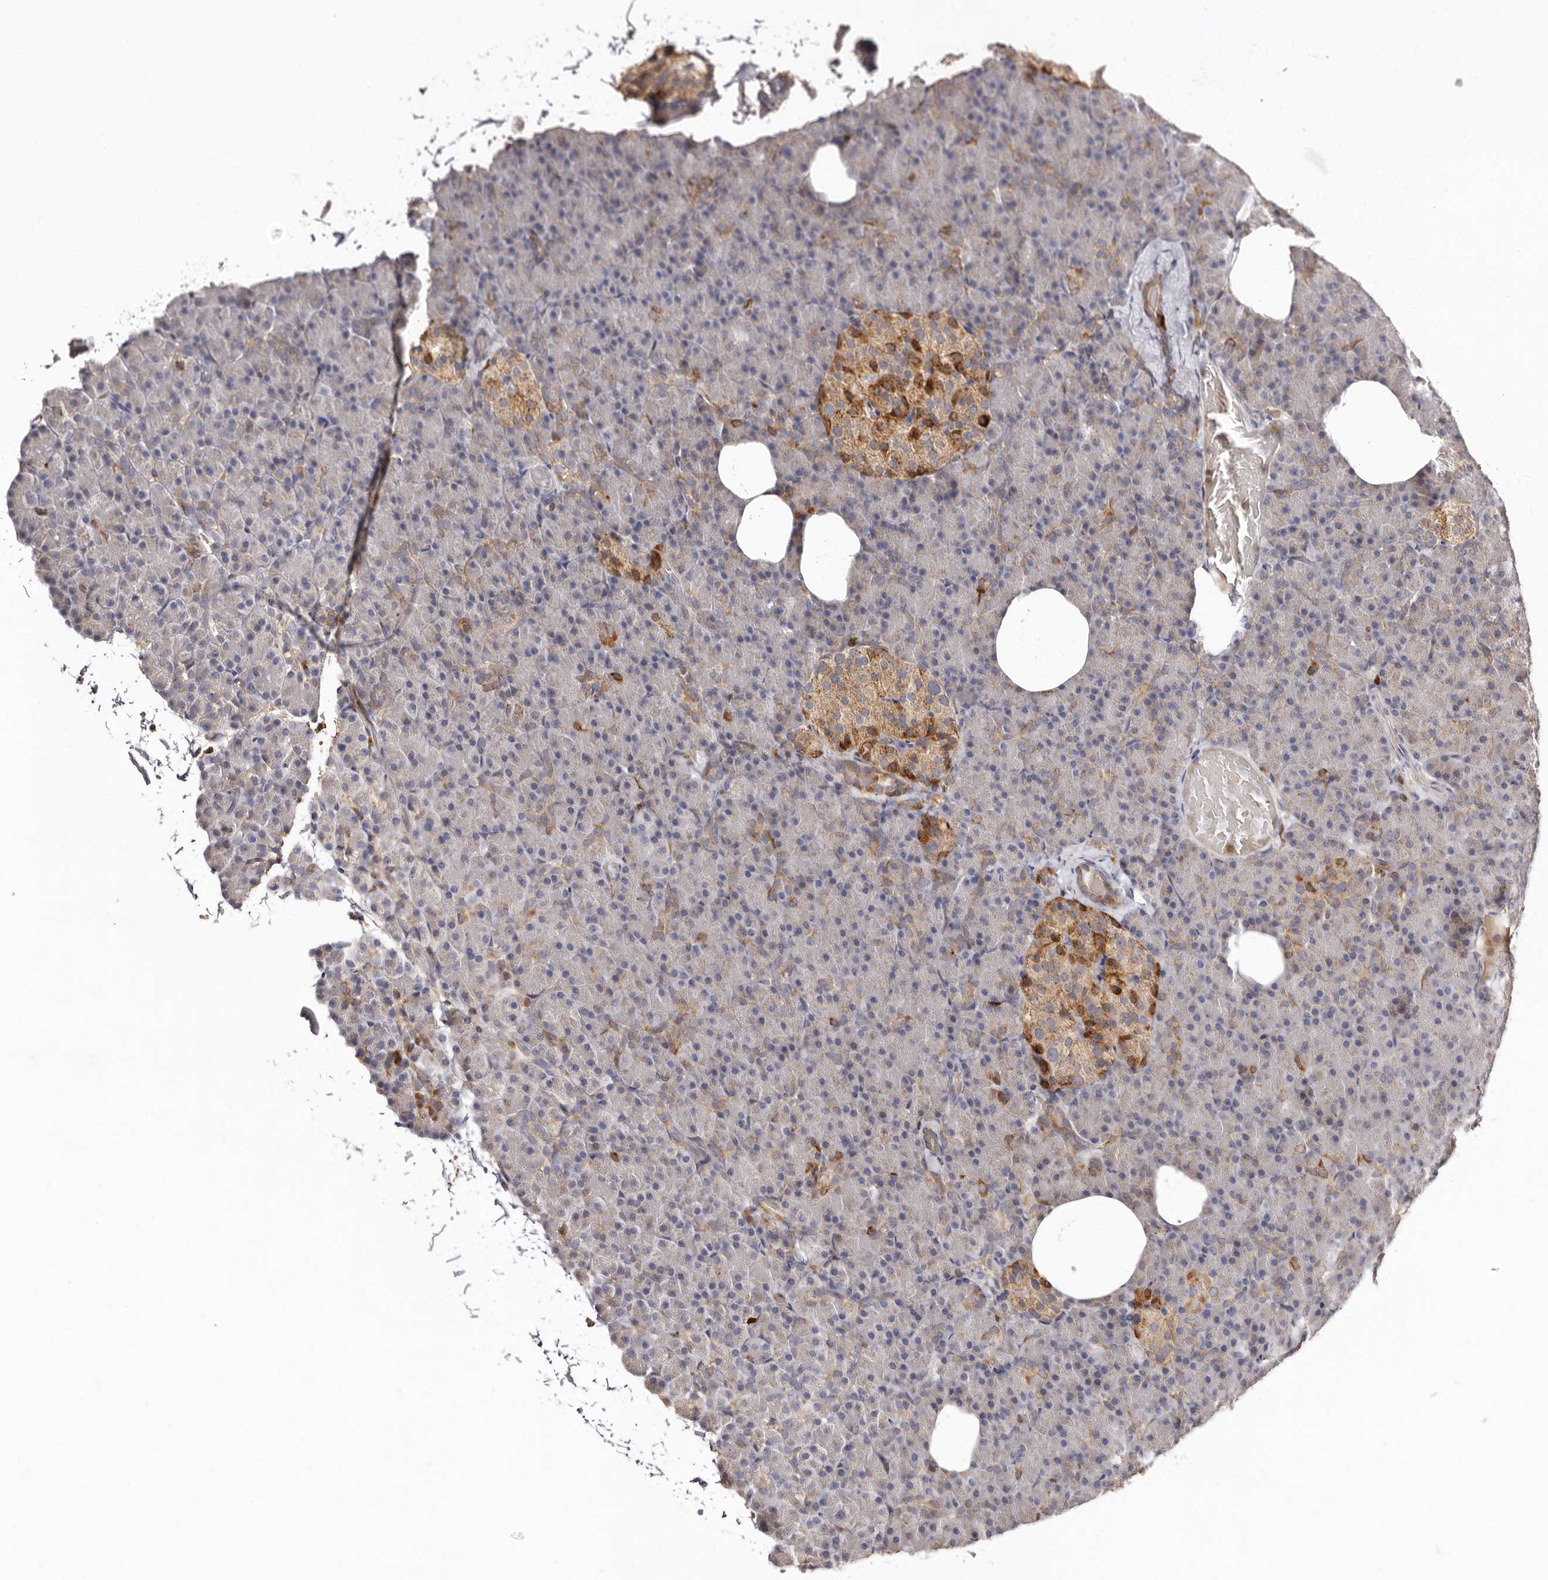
{"staining": {"intensity": "moderate", "quantity": "<25%", "location": "cytoplasmic/membranous"}, "tissue": "pancreas", "cell_type": "Exocrine glandular cells", "image_type": "normal", "snomed": [{"axis": "morphology", "description": "Normal tissue, NOS"}, {"axis": "topography", "description": "Pancreas"}], "caption": "Pancreas stained with a brown dye exhibits moderate cytoplasmic/membranous positive expression in about <25% of exocrine glandular cells.", "gene": "BAX", "patient": {"sex": "female", "age": 43}}